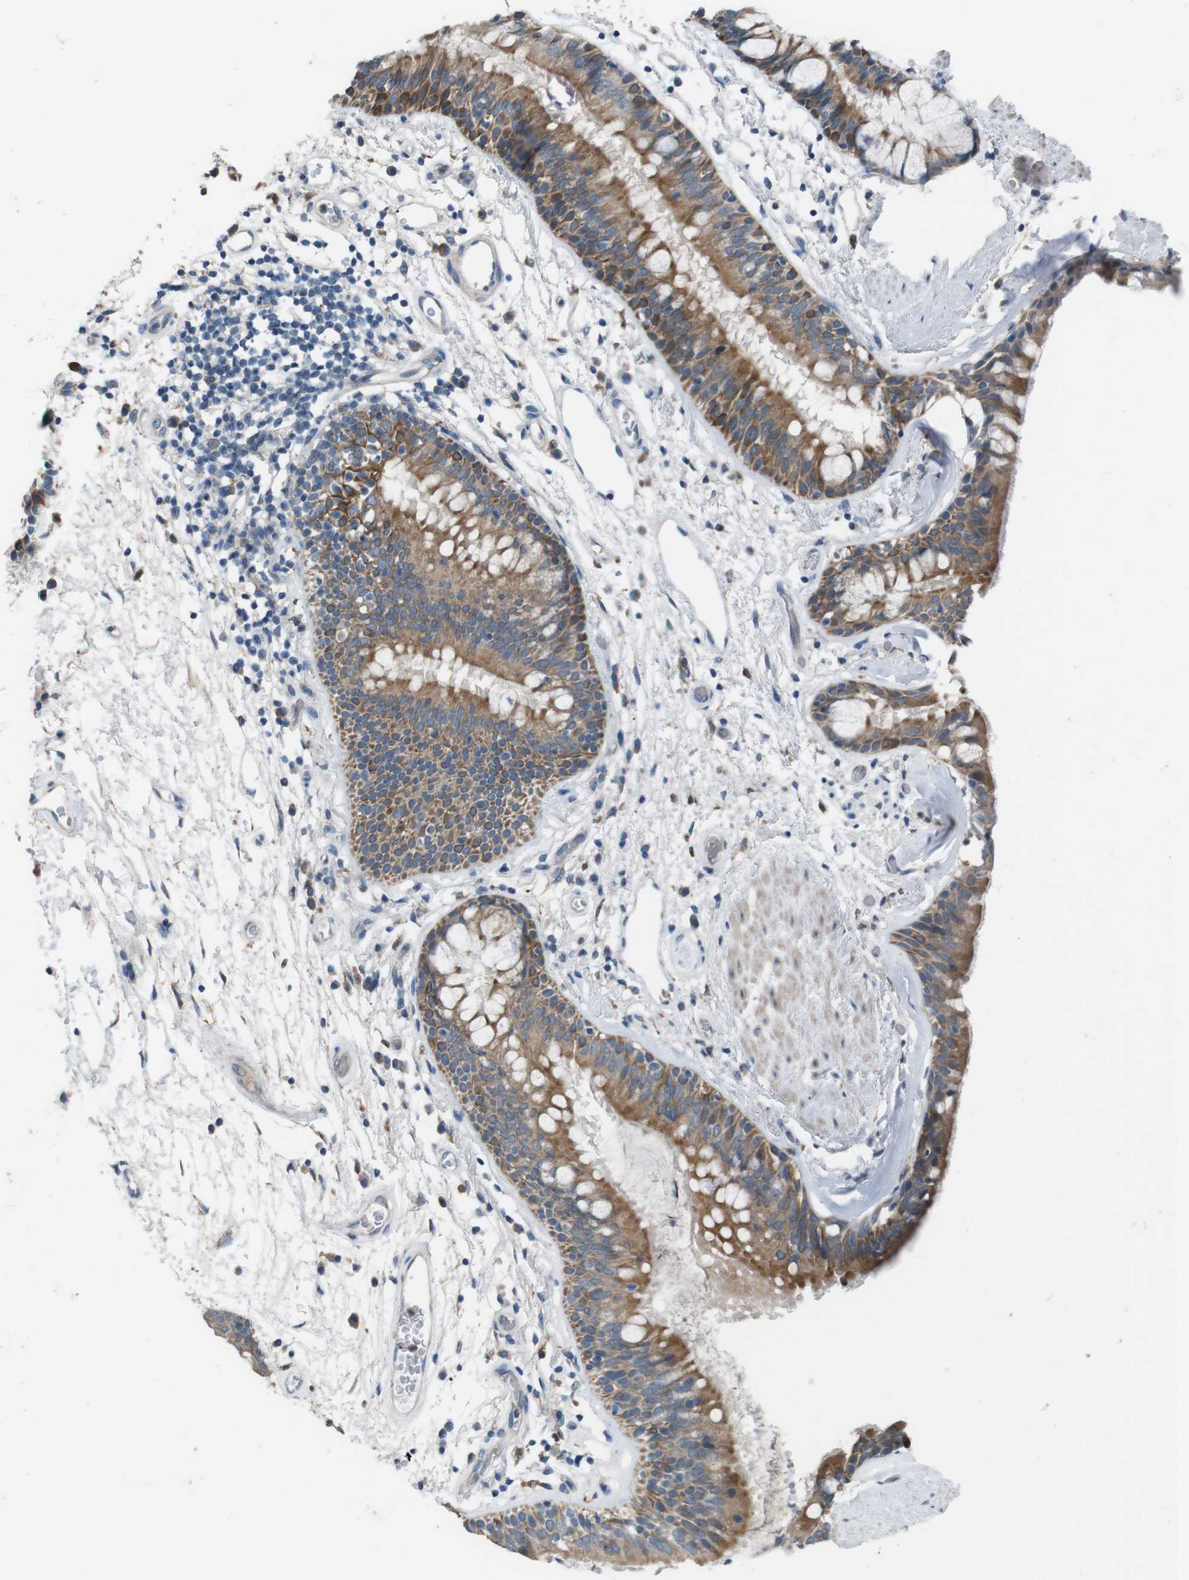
{"staining": {"intensity": "moderate", "quantity": ">75%", "location": "cytoplasmic/membranous"}, "tissue": "bronchus", "cell_type": "Respiratory epithelial cells", "image_type": "normal", "snomed": [{"axis": "morphology", "description": "Normal tissue, NOS"}, {"axis": "morphology", "description": "Adenocarcinoma, NOS"}, {"axis": "topography", "description": "Bronchus"}, {"axis": "topography", "description": "Lung"}], "caption": "Immunohistochemistry (IHC) photomicrograph of unremarkable bronchus stained for a protein (brown), which displays medium levels of moderate cytoplasmic/membranous expression in about >75% of respiratory epithelial cells.", "gene": "MOGAT3", "patient": {"sex": "female", "age": 54}}